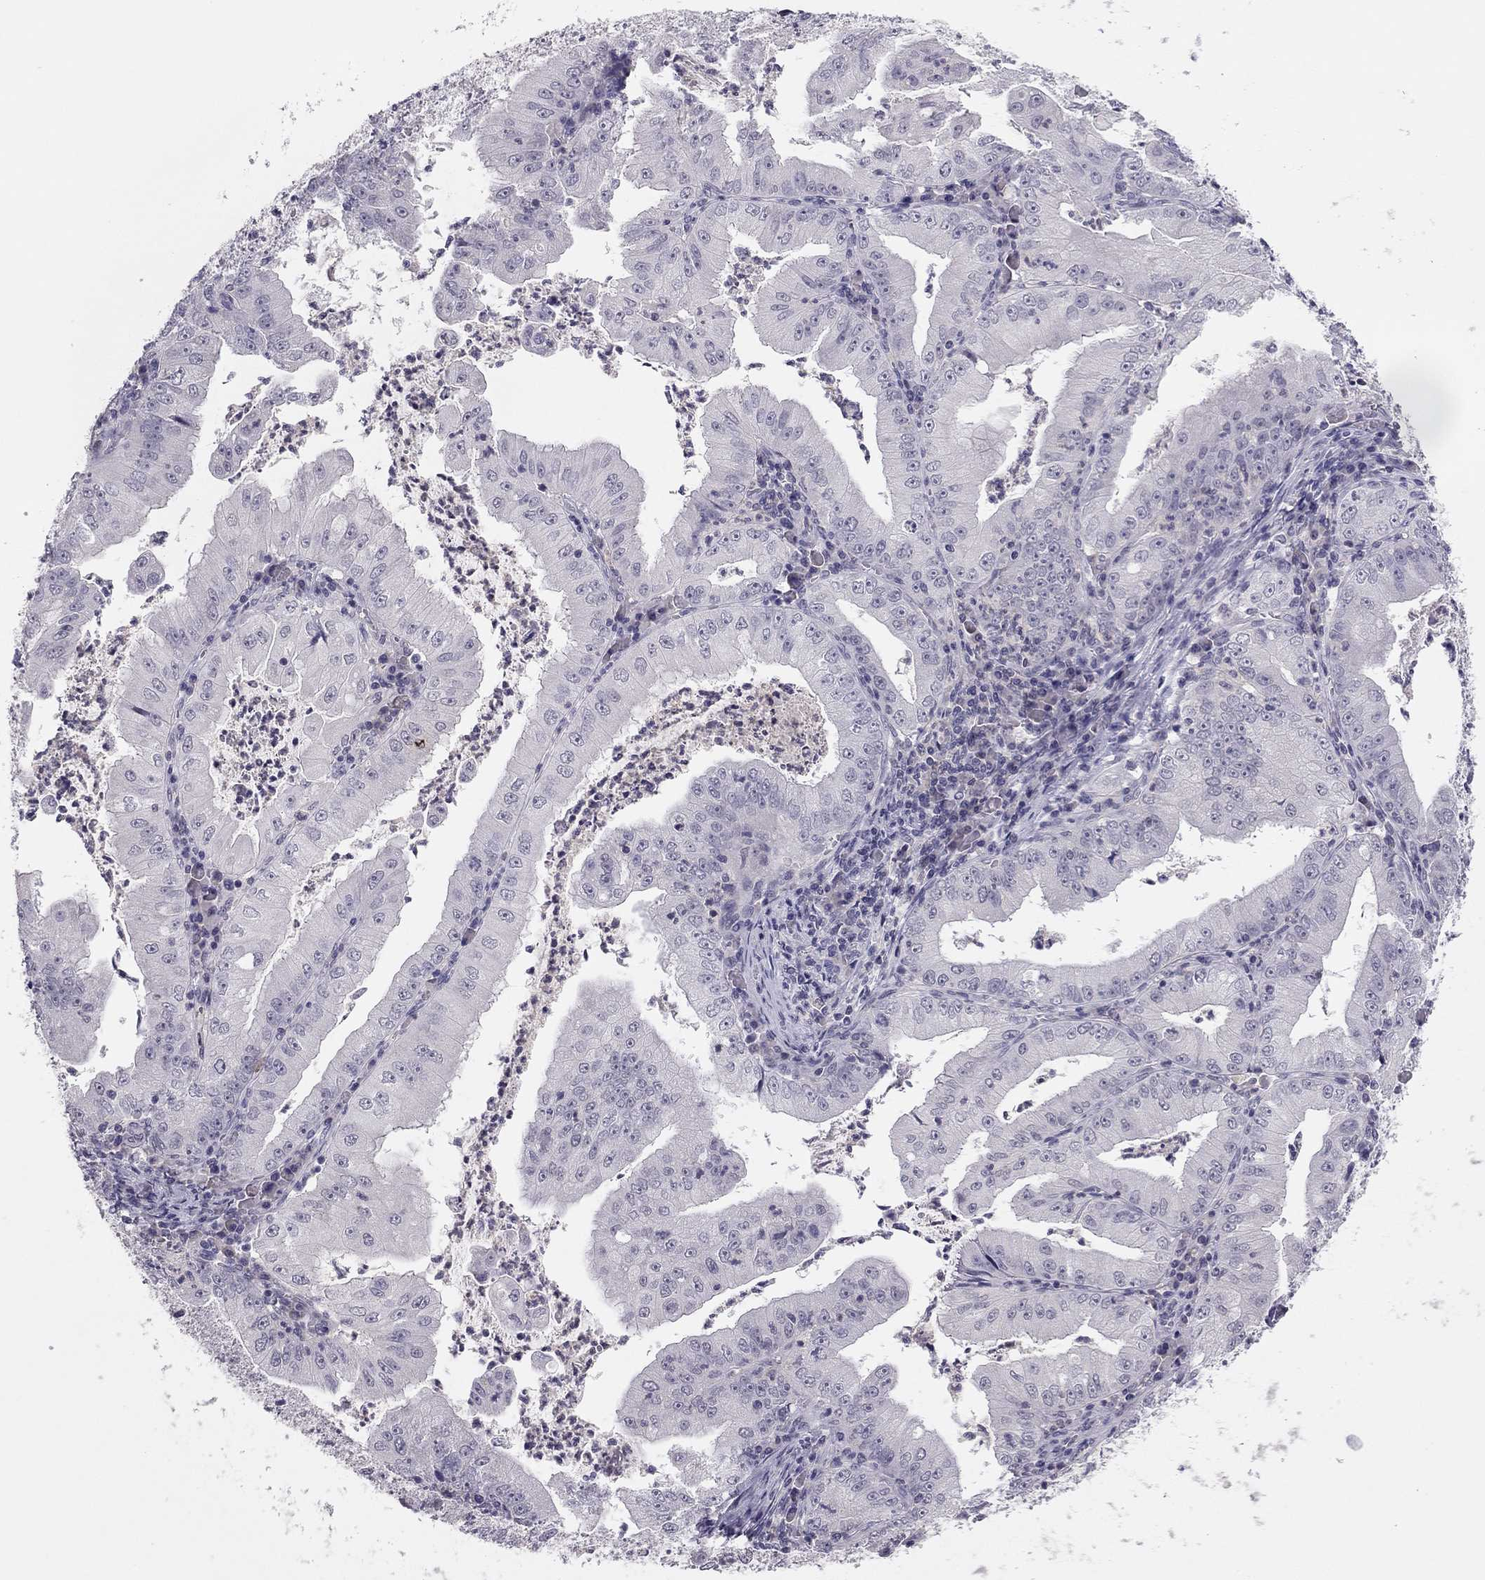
{"staining": {"intensity": "negative", "quantity": "none", "location": "none"}, "tissue": "stomach cancer", "cell_type": "Tumor cells", "image_type": "cancer", "snomed": [{"axis": "morphology", "description": "Adenocarcinoma, NOS"}, {"axis": "topography", "description": "Stomach"}], "caption": "Photomicrograph shows no protein expression in tumor cells of stomach cancer tissue.", "gene": "ADORA2A", "patient": {"sex": "male", "age": 76}}